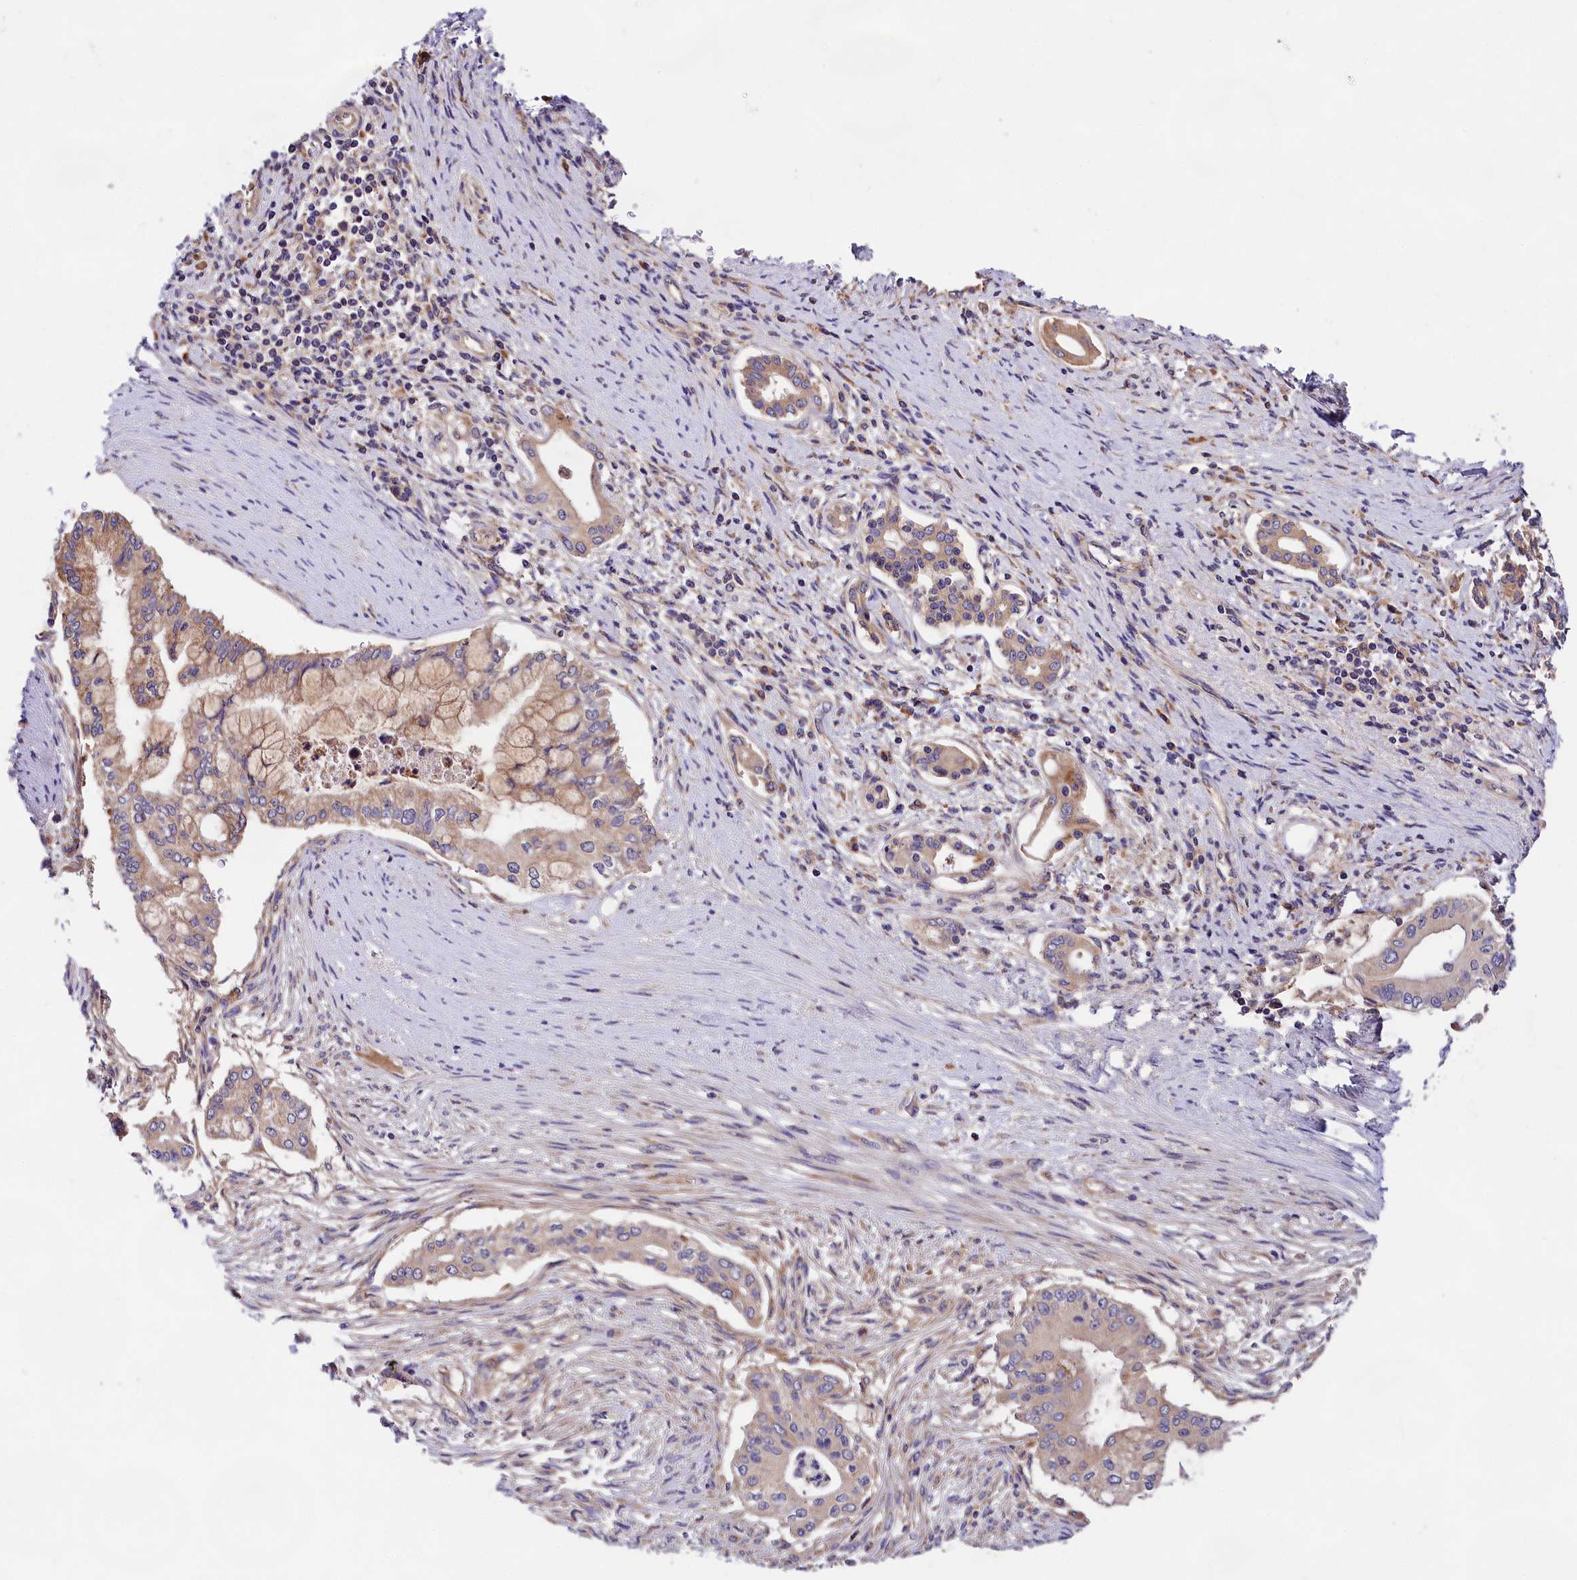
{"staining": {"intensity": "negative", "quantity": "none", "location": "none"}, "tissue": "pancreatic cancer", "cell_type": "Tumor cells", "image_type": "cancer", "snomed": [{"axis": "morphology", "description": "Adenocarcinoma, NOS"}, {"axis": "topography", "description": "Pancreas"}], "caption": "An image of human adenocarcinoma (pancreatic) is negative for staining in tumor cells.", "gene": "SPG11", "patient": {"sex": "male", "age": 46}}